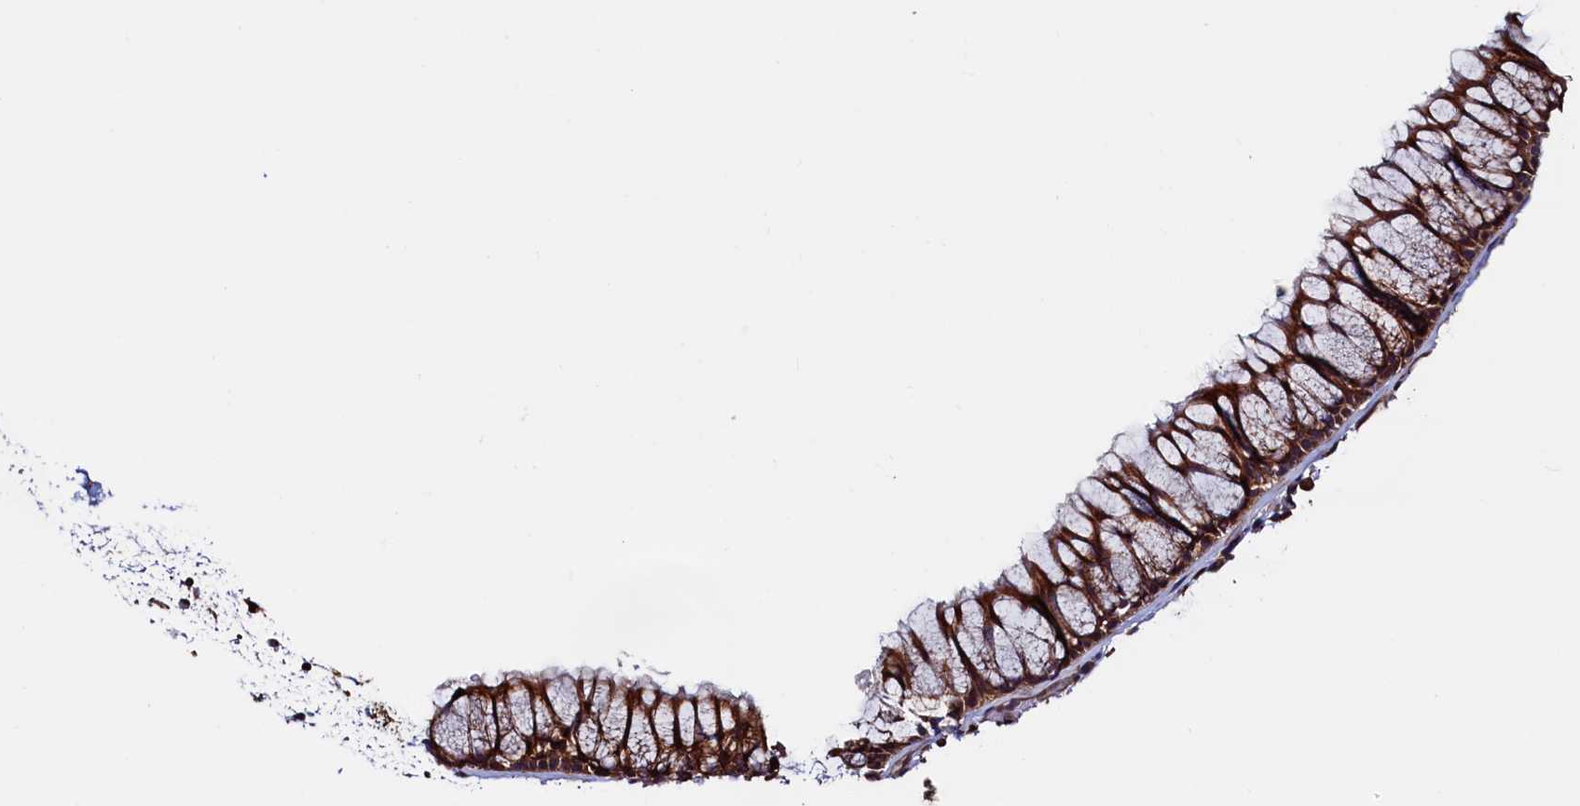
{"staining": {"intensity": "strong", "quantity": ">75%", "location": "cytoplasmic/membranous"}, "tissue": "nasopharynx", "cell_type": "Respiratory epithelial cells", "image_type": "normal", "snomed": [{"axis": "morphology", "description": "Normal tissue, NOS"}, {"axis": "morphology", "description": "Inflammation, NOS"}, {"axis": "morphology", "description": "Malignant melanoma, Metastatic site"}, {"axis": "topography", "description": "Nasopharynx"}], "caption": "Immunohistochemistry (IHC) photomicrograph of benign nasopharynx: human nasopharynx stained using immunohistochemistry (IHC) displays high levels of strong protein expression localized specifically in the cytoplasmic/membranous of respiratory epithelial cells, appearing as a cytoplasmic/membranous brown color.", "gene": "ATXN2L", "patient": {"sex": "male", "age": 70}}